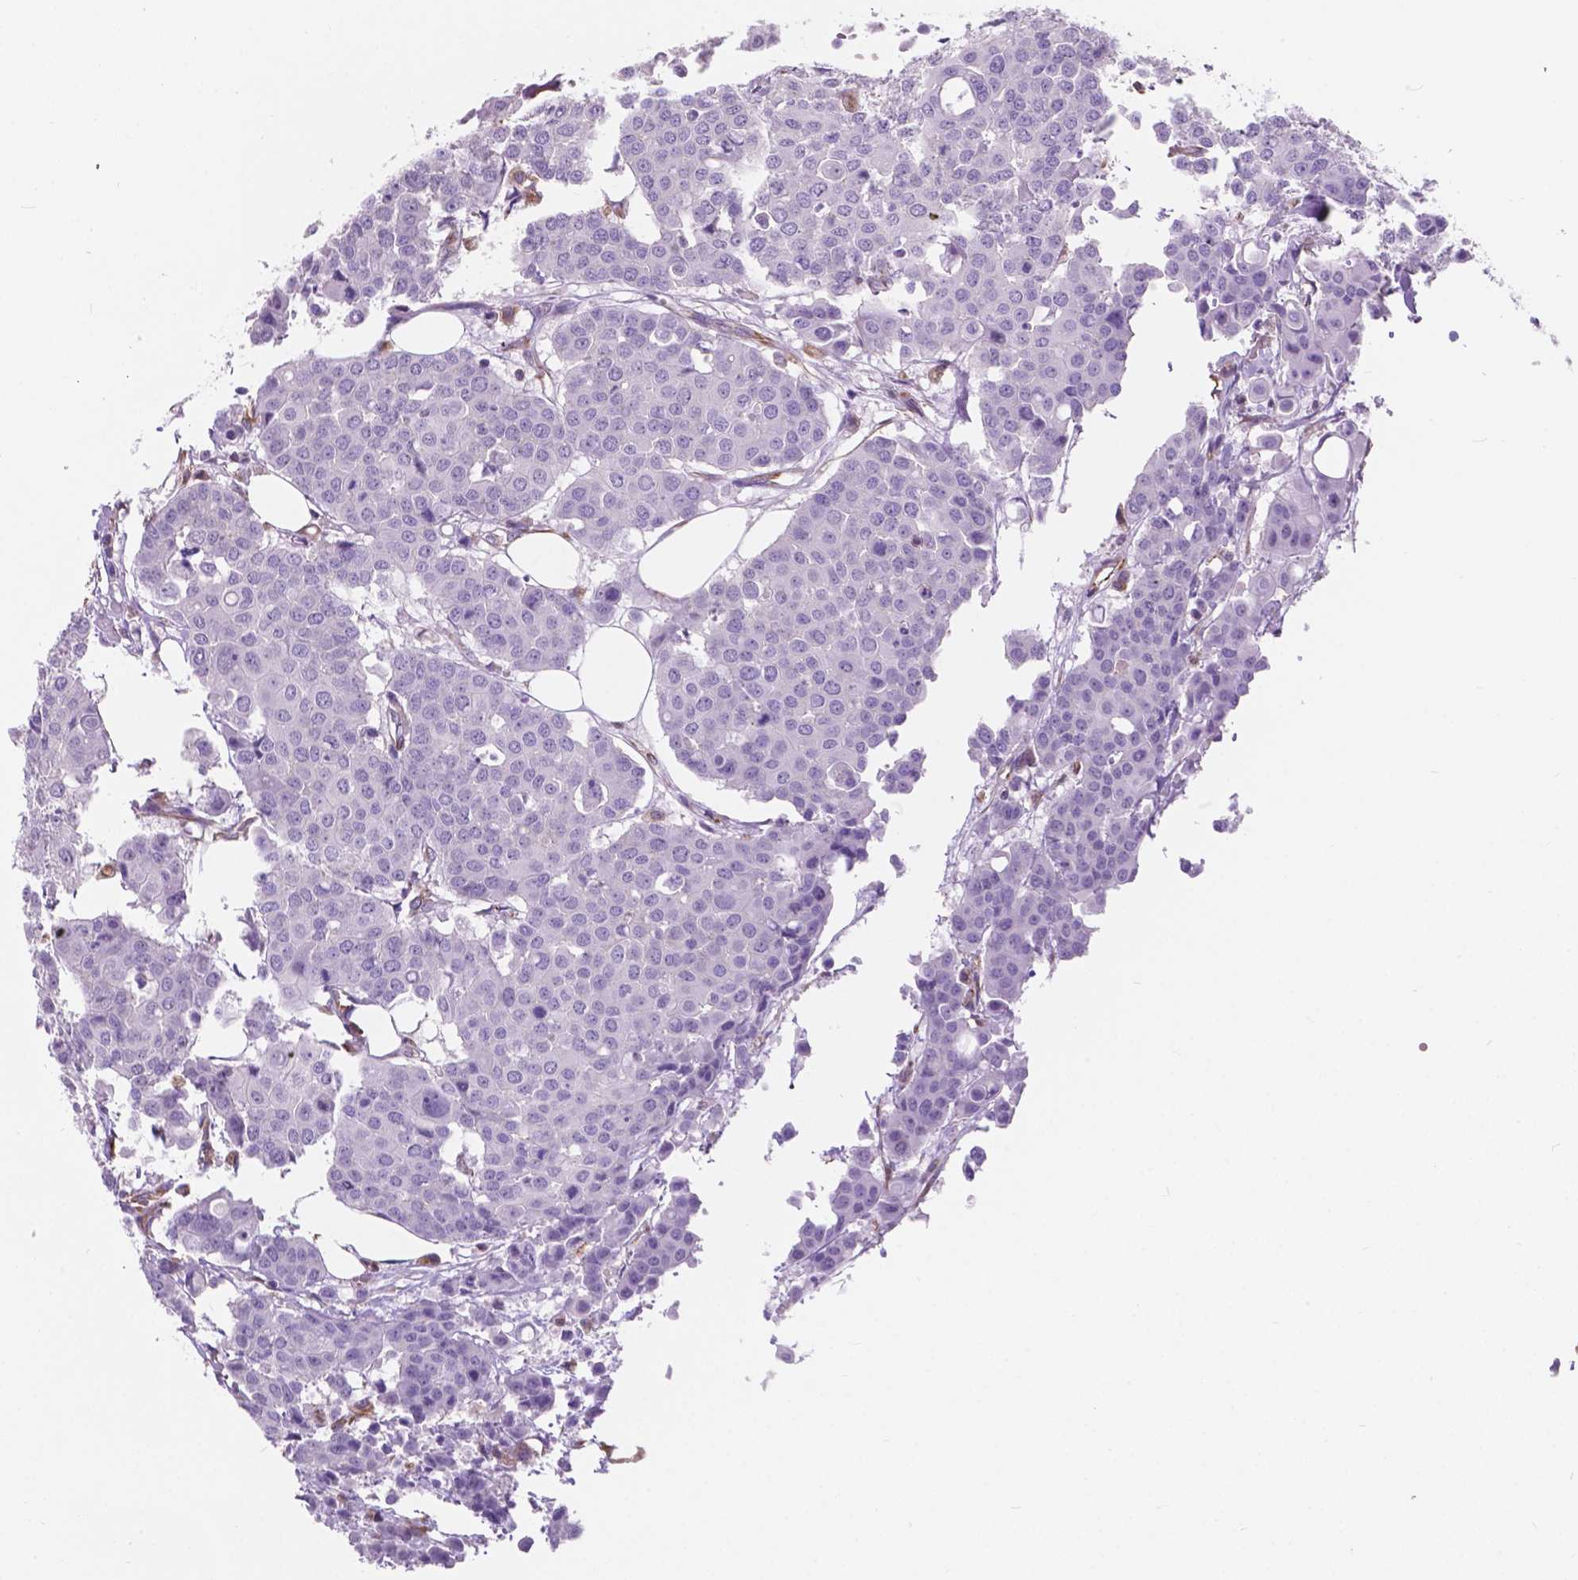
{"staining": {"intensity": "negative", "quantity": "none", "location": "none"}, "tissue": "carcinoid", "cell_type": "Tumor cells", "image_type": "cancer", "snomed": [{"axis": "morphology", "description": "Carcinoid, malignant, NOS"}, {"axis": "topography", "description": "Colon"}], "caption": "Protein analysis of carcinoid (malignant) exhibits no significant positivity in tumor cells.", "gene": "AMOT", "patient": {"sex": "male", "age": 81}}